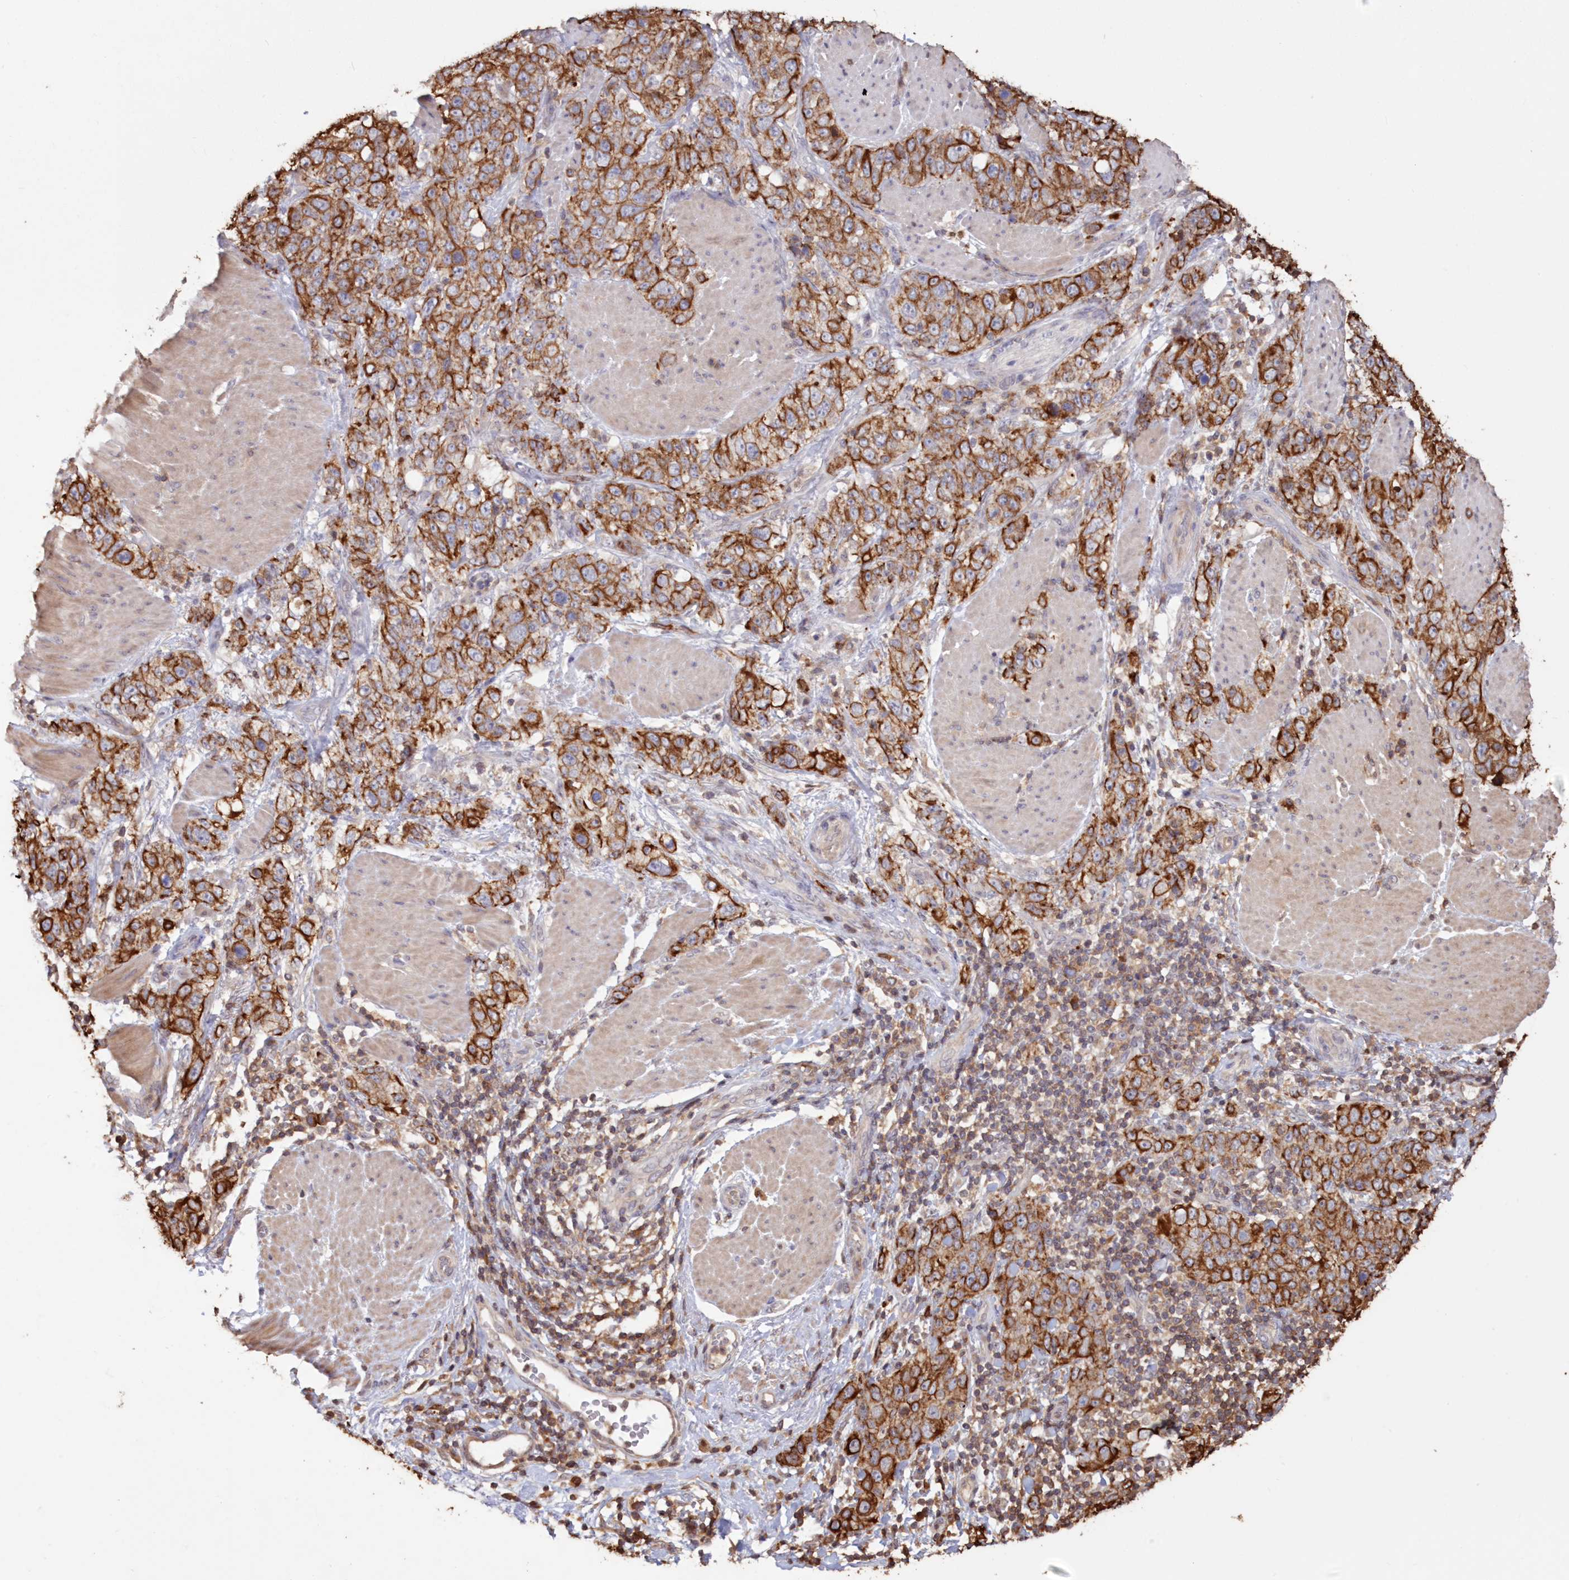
{"staining": {"intensity": "moderate", "quantity": ">75%", "location": "cytoplasmic/membranous"}, "tissue": "stomach cancer", "cell_type": "Tumor cells", "image_type": "cancer", "snomed": [{"axis": "morphology", "description": "Adenocarcinoma, NOS"}, {"axis": "topography", "description": "Stomach"}], "caption": "Tumor cells display medium levels of moderate cytoplasmic/membranous expression in approximately >75% of cells in stomach adenocarcinoma.", "gene": "SNED1", "patient": {"sex": "male", "age": 48}}